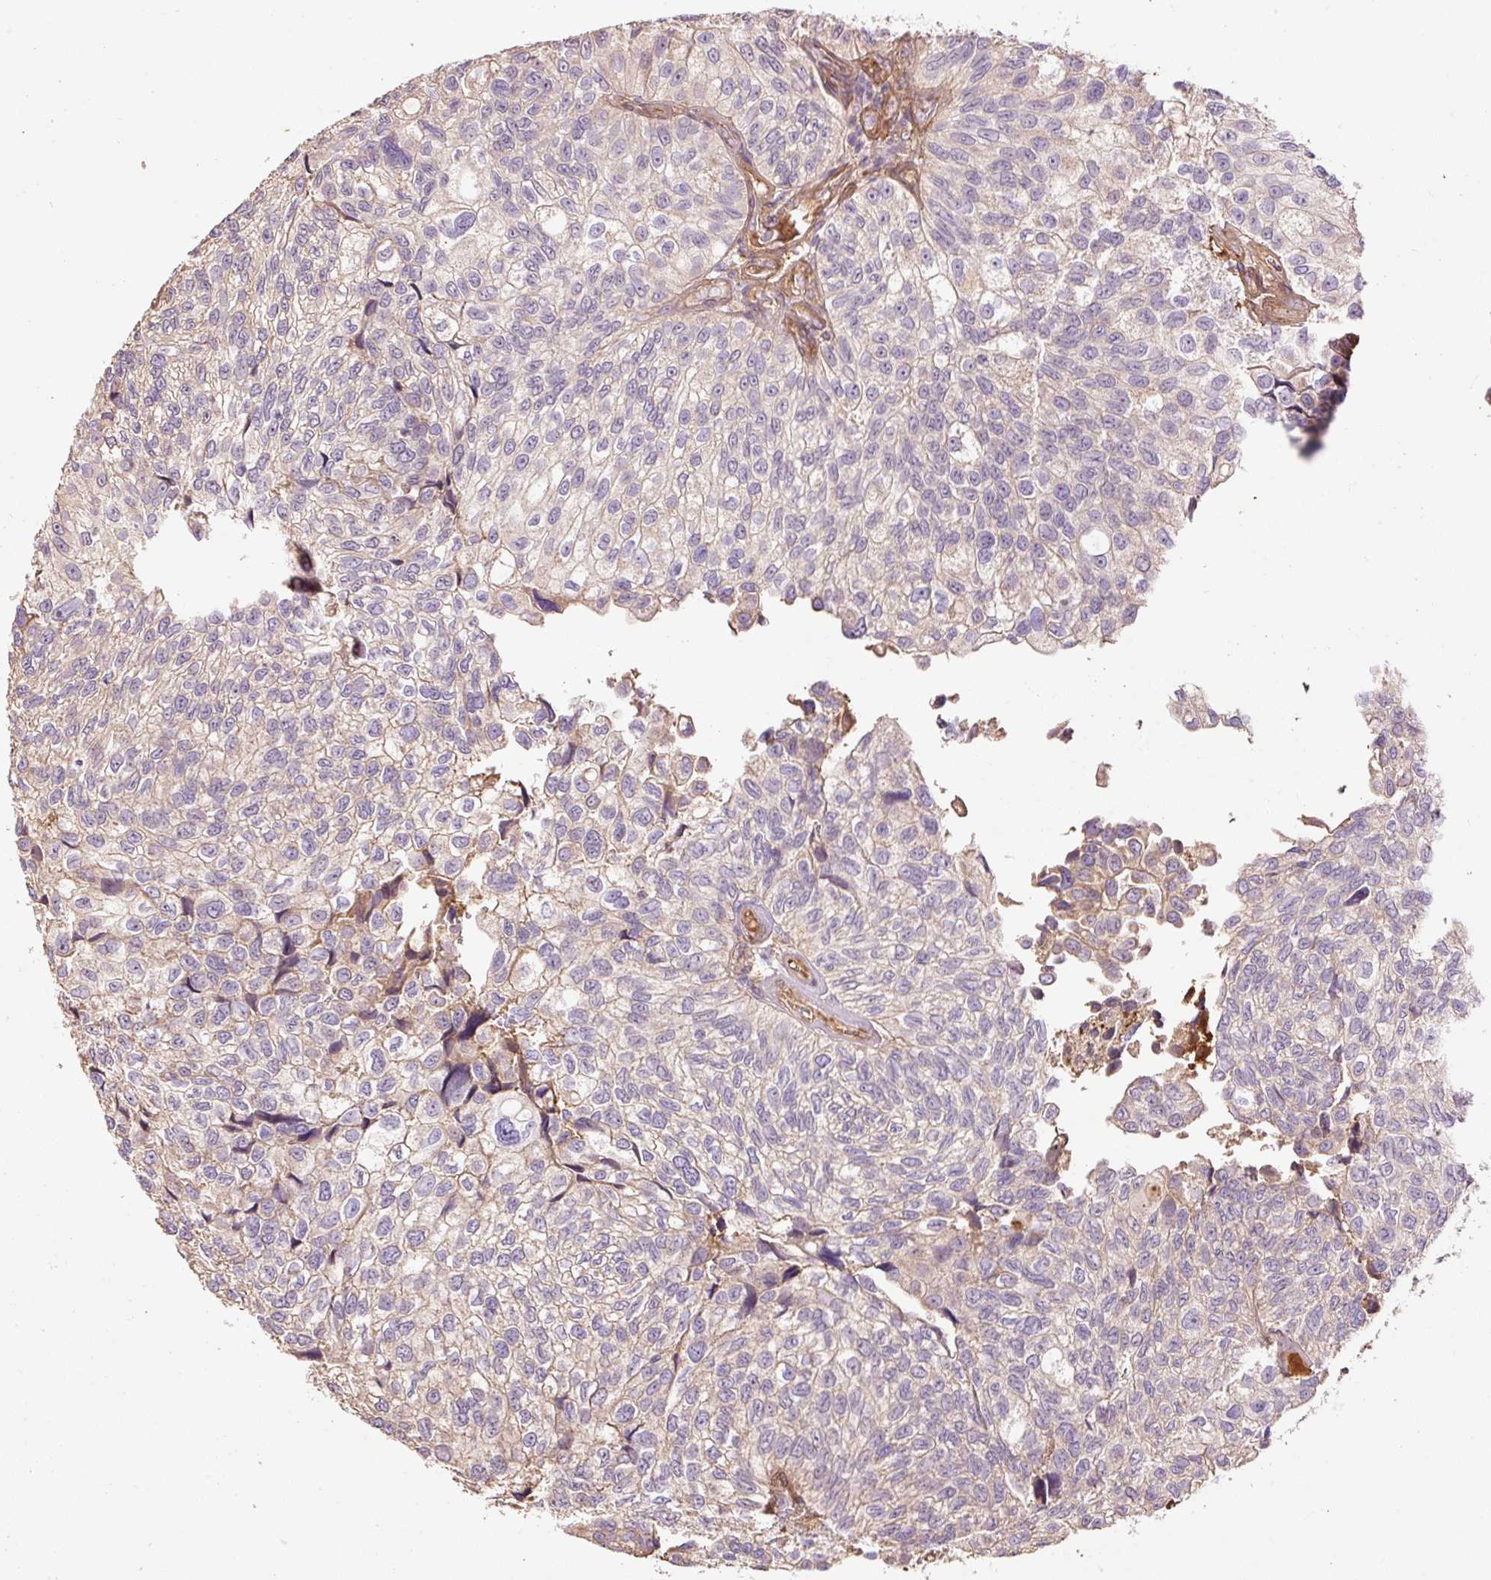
{"staining": {"intensity": "weak", "quantity": "<25%", "location": "cytoplasmic/membranous"}, "tissue": "urothelial cancer", "cell_type": "Tumor cells", "image_type": "cancer", "snomed": [{"axis": "morphology", "description": "Urothelial carcinoma, NOS"}, {"axis": "topography", "description": "Urinary bladder"}], "caption": "Immunohistochemistry image of neoplastic tissue: urothelial cancer stained with DAB (3,3'-diaminobenzidine) displays no significant protein staining in tumor cells. (DAB immunohistochemistry, high magnification).", "gene": "NID2", "patient": {"sex": "male", "age": 87}}